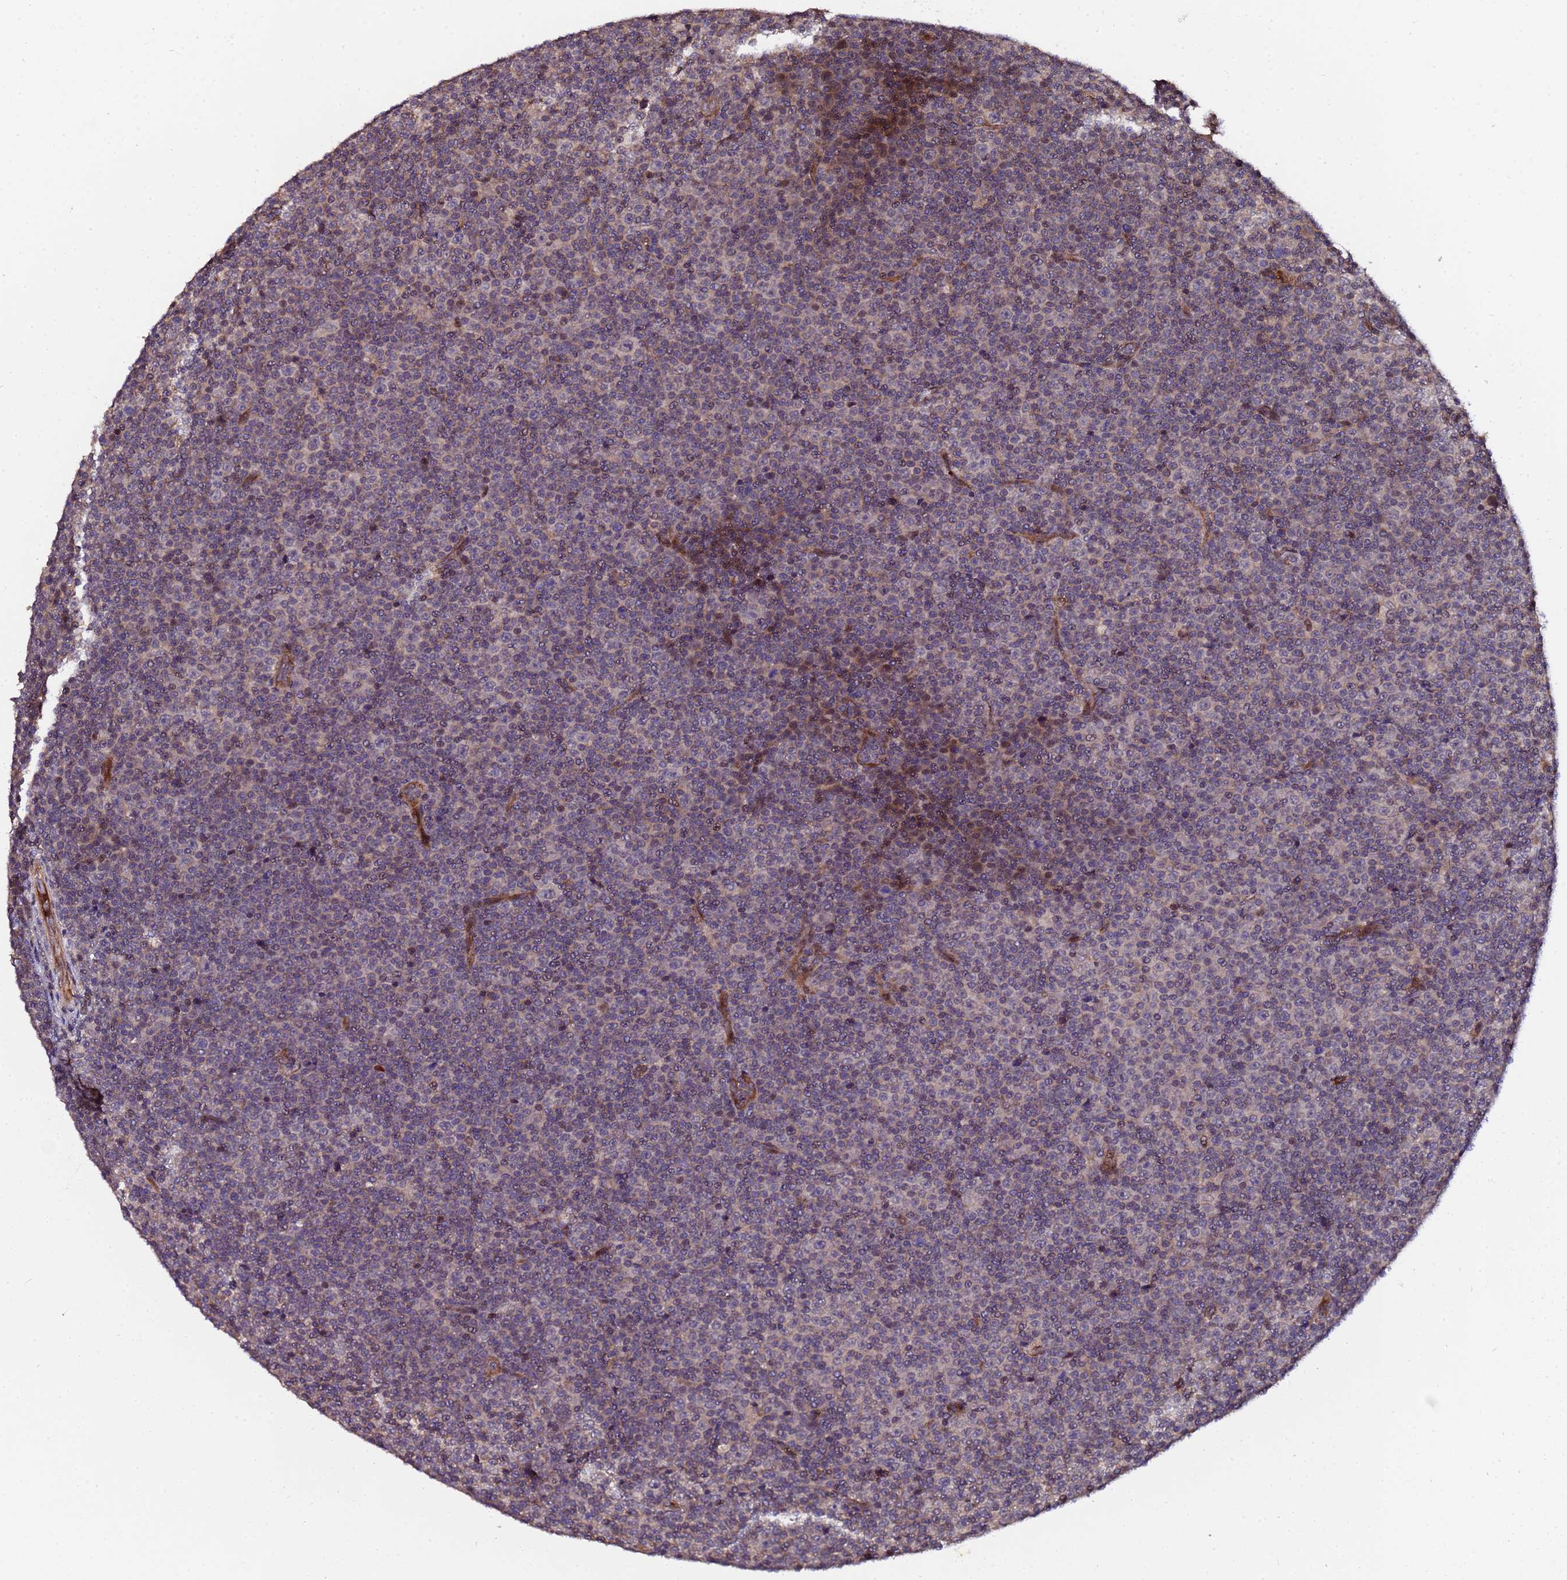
{"staining": {"intensity": "weak", "quantity": "25%-75%", "location": "cytoplasmic/membranous,nuclear"}, "tissue": "lymphoma", "cell_type": "Tumor cells", "image_type": "cancer", "snomed": [{"axis": "morphology", "description": "Malignant lymphoma, non-Hodgkin's type, Low grade"}, {"axis": "topography", "description": "Lymph node"}], "caption": "A brown stain highlights weak cytoplasmic/membranous and nuclear expression of a protein in human malignant lymphoma, non-Hodgkin's type (low-grade) tumor cells.", "gene": "GSTCD", "patient": {"sex": "female", "age": 67}}